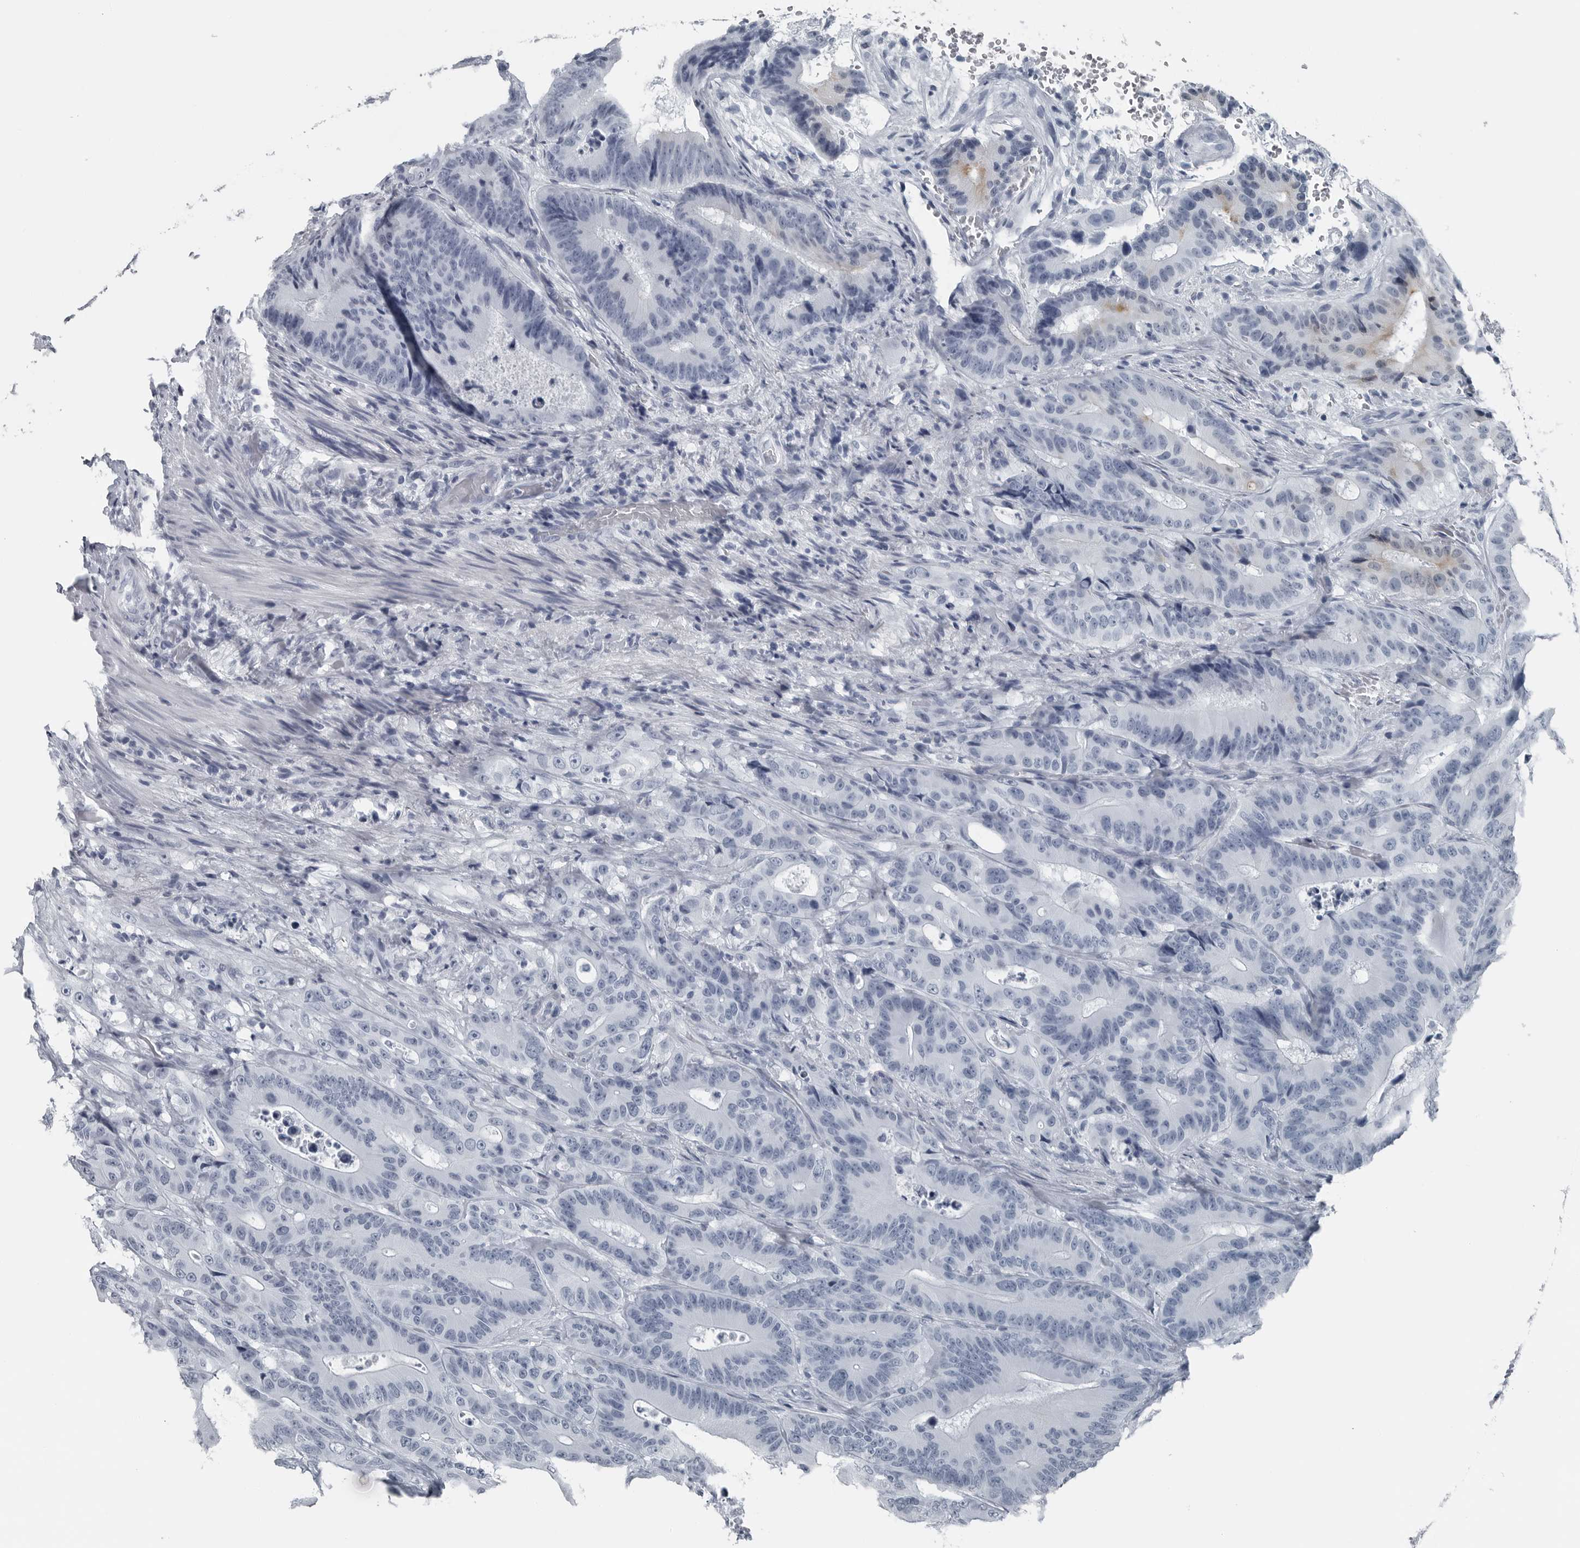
{"staining": {"intensity": "negative", "quantity": "none", "location": "none"}, "tissue": "colorectal cancer", "cell_type": "Tumor cells", "image_type": "cancer", "snomed": [{"axis": "morphology", "description": "Adenocarcinoma, NOS"}, {"axis": "topography", "description": "Colon"}], "caption": "Tumor cells are negative for protein expression in human colorectal cancer (adenocarcinoma).", "gene": "SPINK1", "patient": {"sex": "male", "age": 83}}